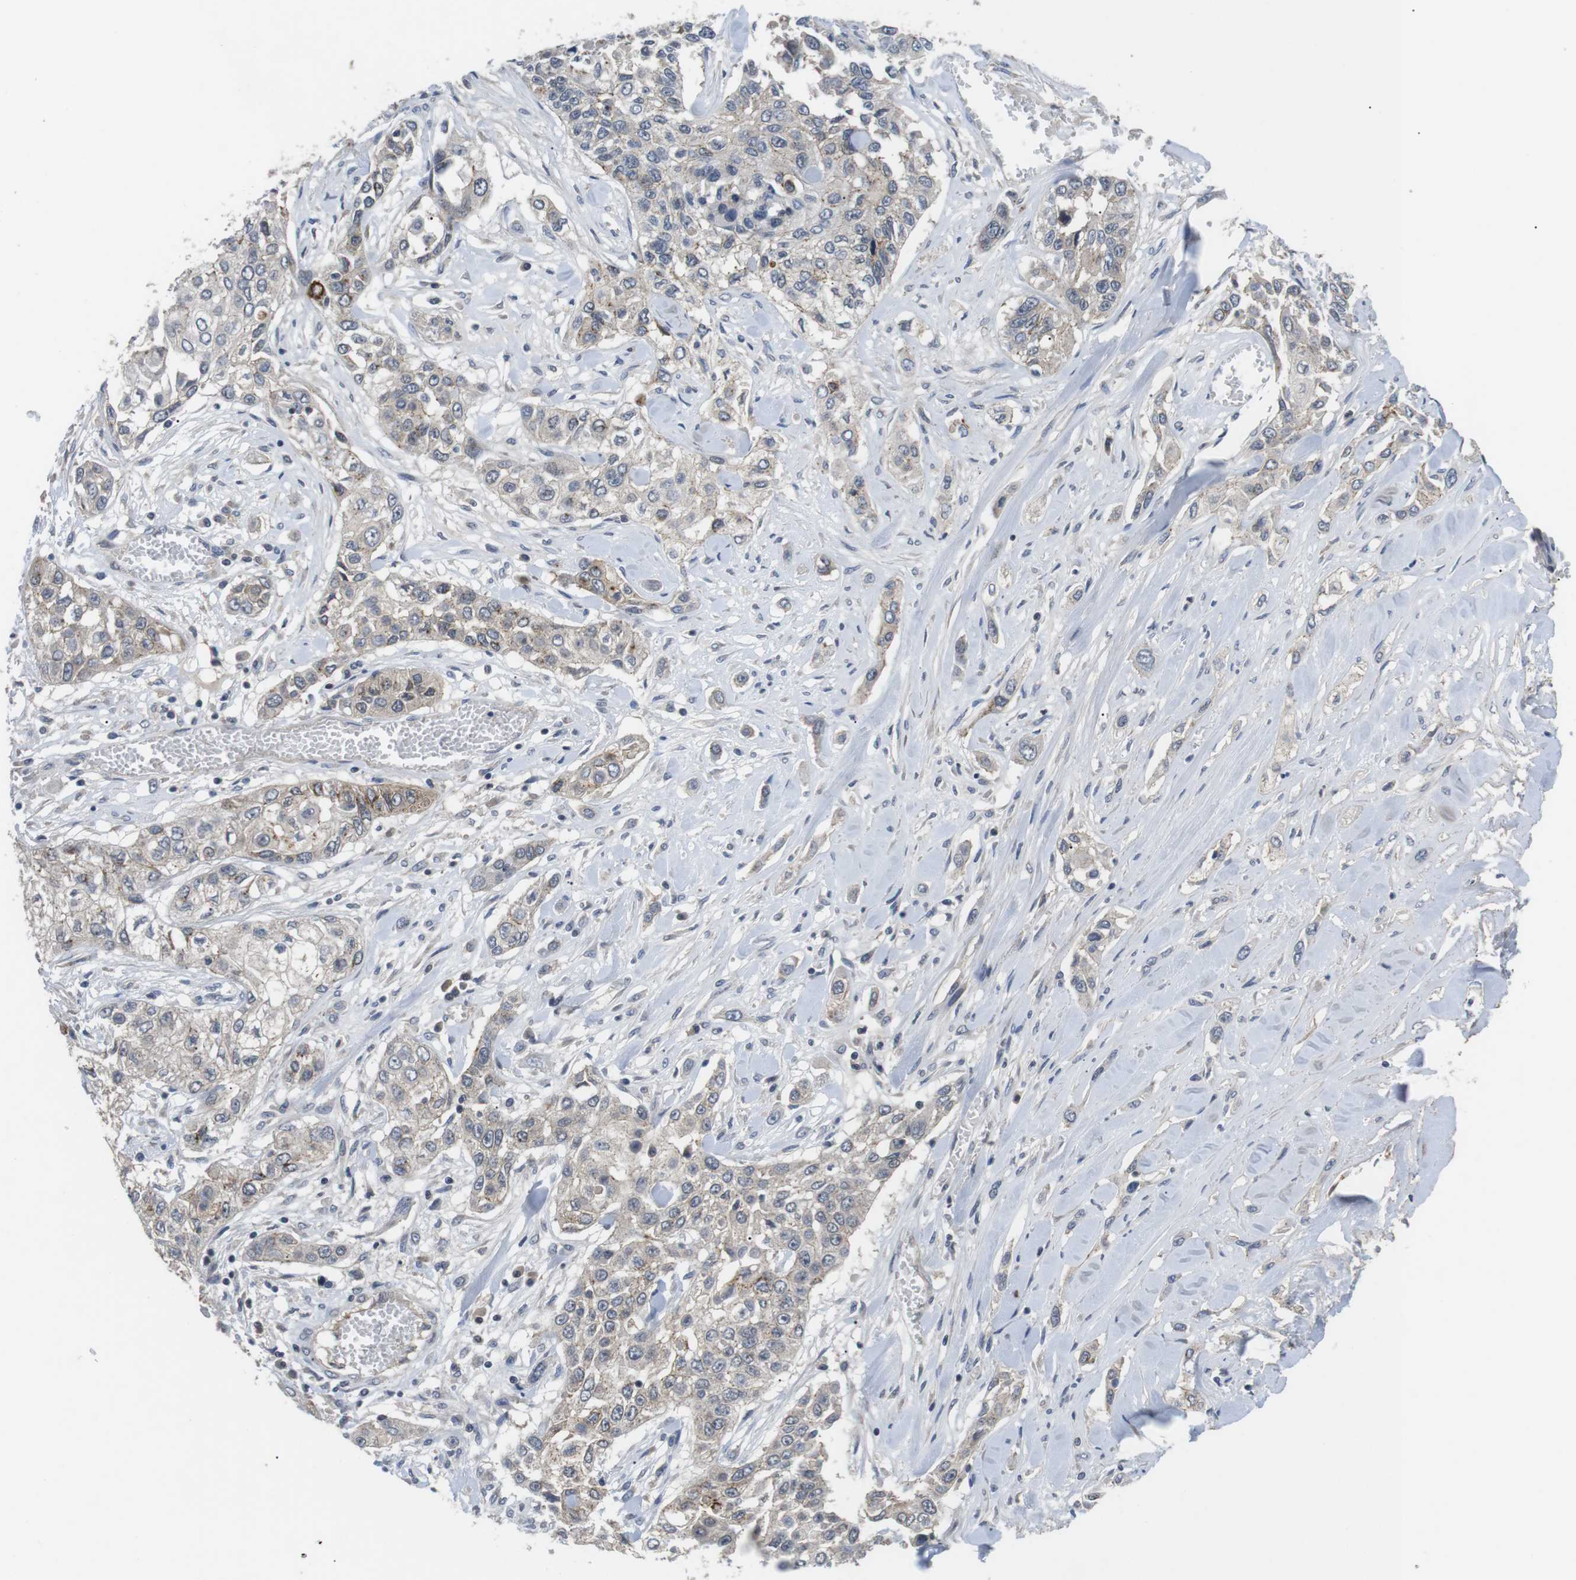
{"staining": {"intensity": "weak", "quantity": "<25%", "location": "cytoplasmic/membranous"}, "tissue": "lung cancer", "cell_type": "Tumor cells", "image_type": "cancer", "snomed": [{"axis": "morphology", "description": "Squamous cell carcinoma, NOS"}, {"axis": "topography", "description": "Lung"}], "caption": "Tumor cells are negative for brown protein staining in lung squamous cell carcinoma. (Brightfield microscopy of DAB immunohistochemistry at high magnification).", "gene": "NECTIN1", "patient": {"sex": "male", "age": 71}}